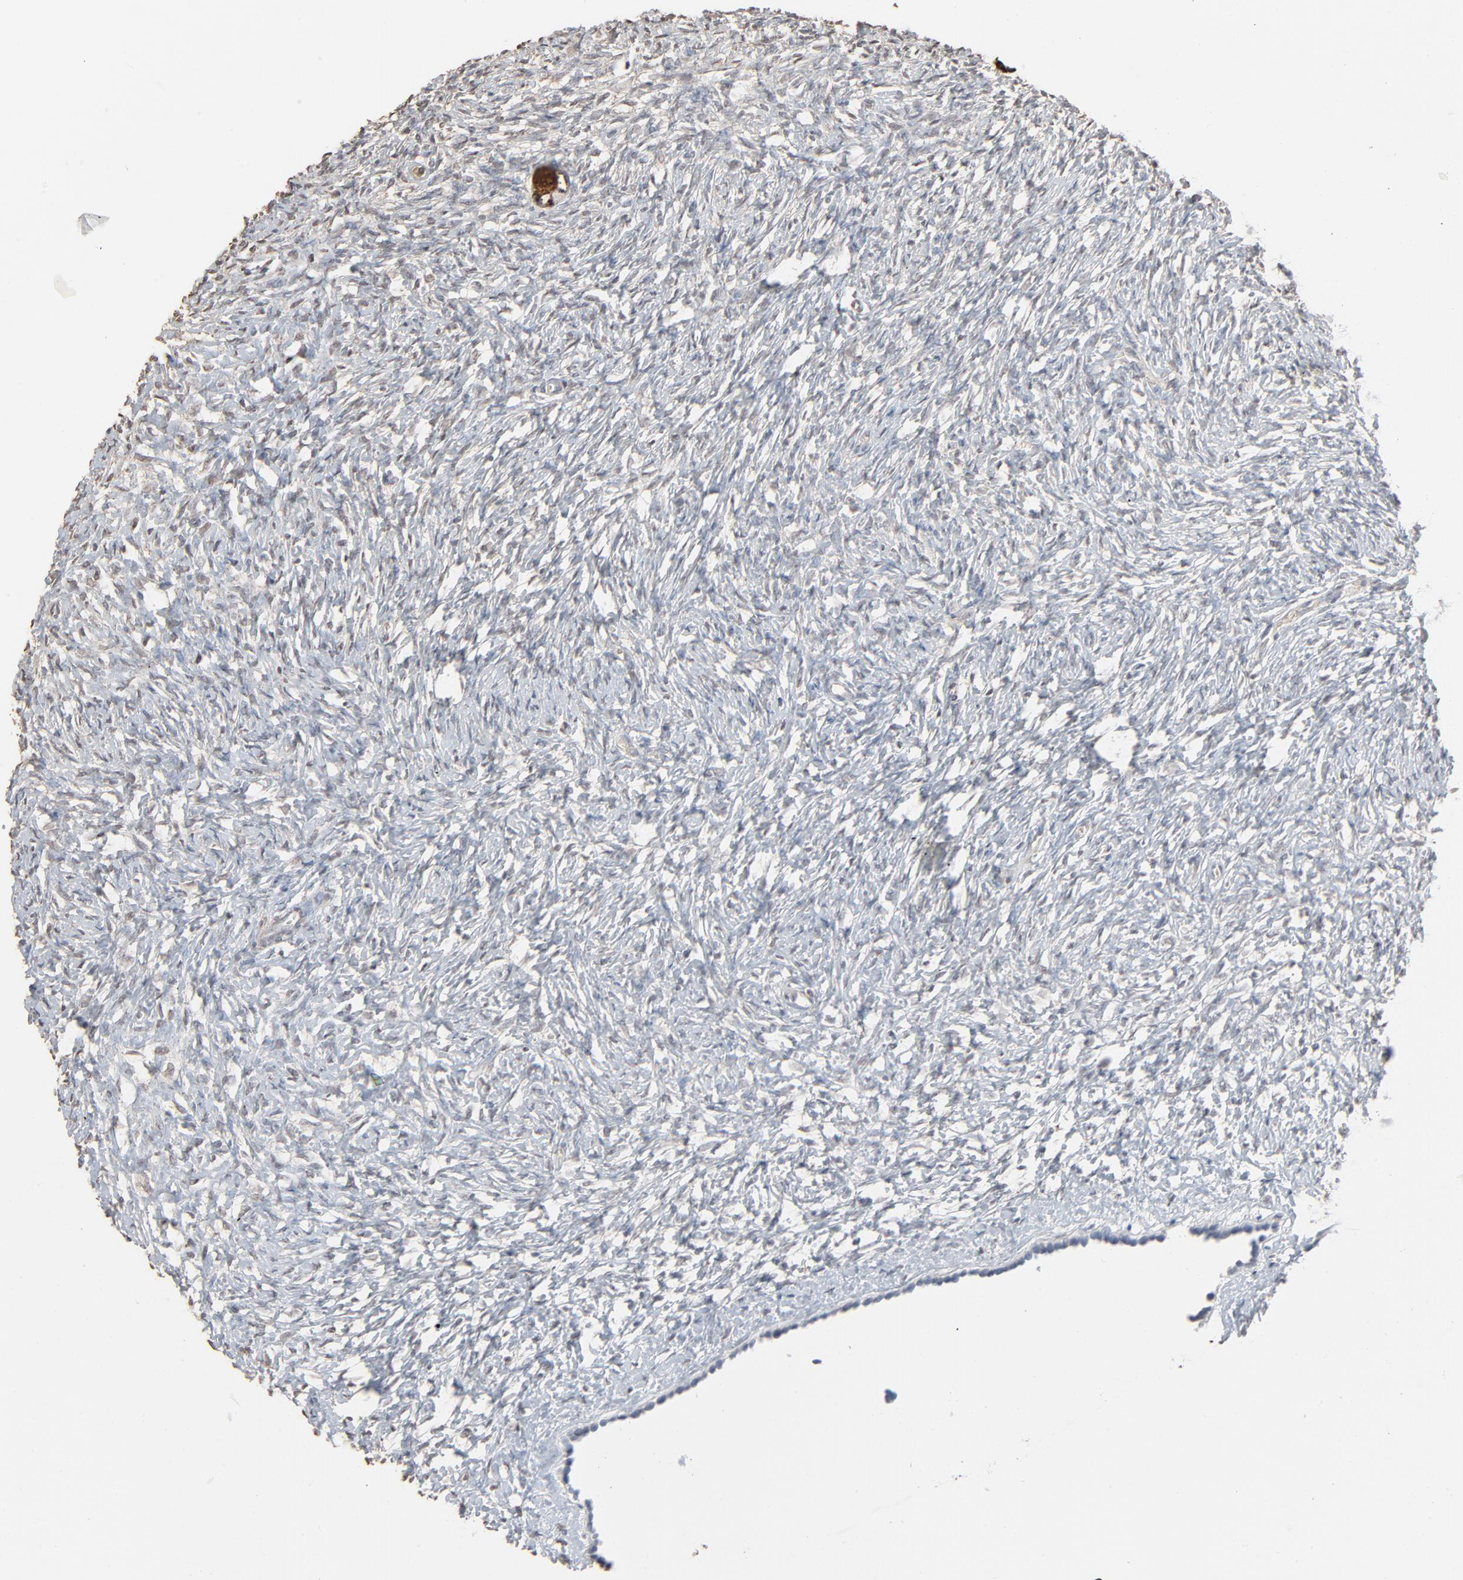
{"staining": {"intensity": "strong", "quantity": ">75%", "location": "cytoplasmic/membranous"}, "tissue": "ovary", "cell_type": "Follicle cells", "image_type": "normal", "snomed": [{"axis": "morphology", "description": "Normal tissue, NOS"}, {"axis": "topography", "description": "Ovary"}], "caption": "Immunohistochemical staining of normal human ovary demonstrates strong cytoplasmic/membranous protein positivity in about >75% of follicle cells.", "gene": "CCT5", "patient": {"sex": "female", "age": 35}}